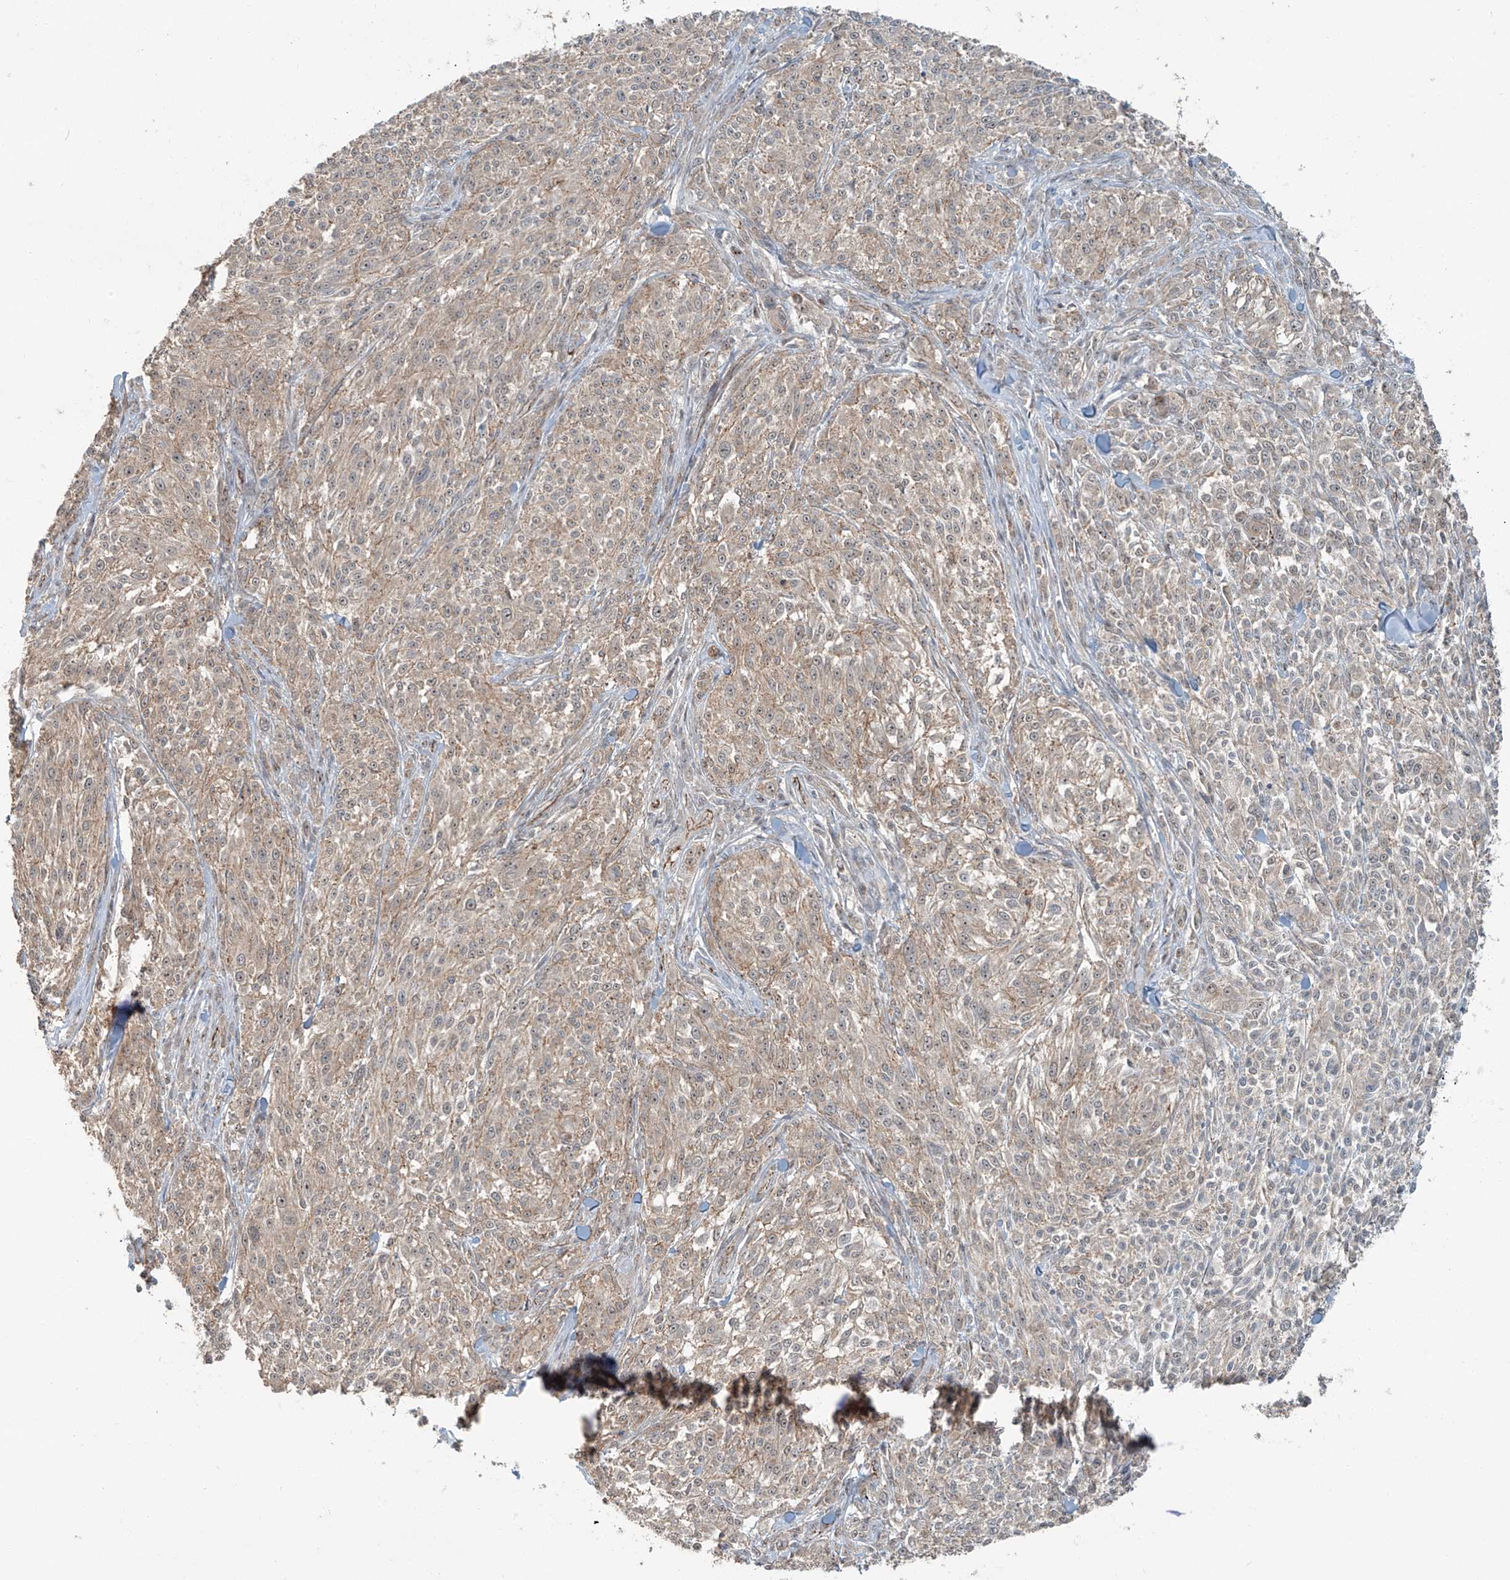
{"staining": {"intensity": "weak", "quantity": ">75%", "location": "cytoplasmic/membranous"}, "tissue": "melanoma", "cell_type": "Tumor cells", "image_type": "cancer", "snomed": [{"axis": "morphology", "description": "Malignant melanoma, NOS"}, {"axis": "topography", "description": "Skin of trunk"}], "caption": "A low amount of weak cytoplasmic/membranous positivity is seen in approximately >75% of tumor cells in melanoma tissue.", "gene": "ZNF16", "patient": {"sex": "male", "age": 71}}